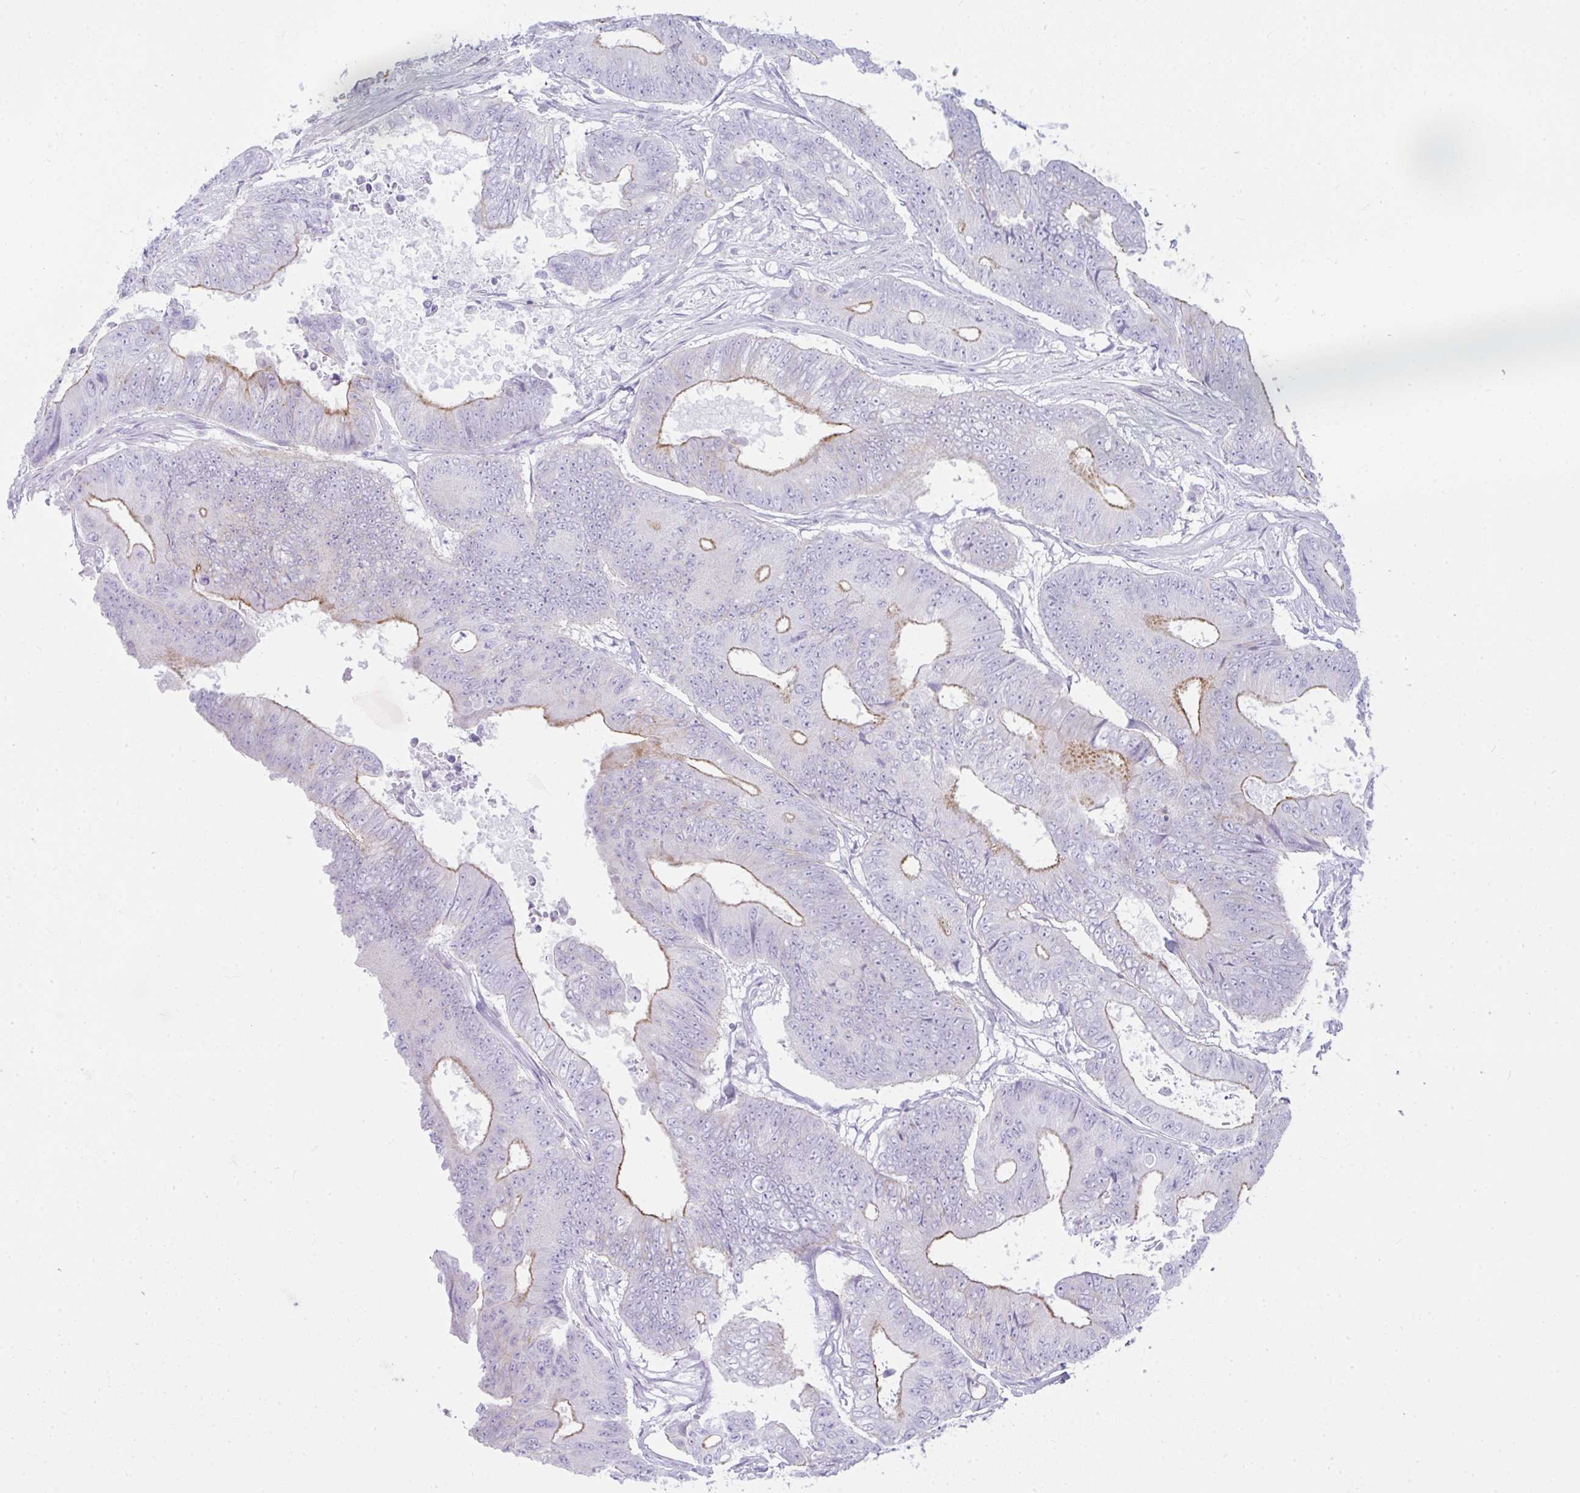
{"staining": {"intensity": "moderate", "quantity": "<25%", "location": "cytoplasmic/membranous"}, "tissue": "colorectal cancer", "cell_type": "Tumor cells", "image_type": "cancer", "snomed": [{"axis": "morphology", "description": "Adenocarcinoma, NOS"}, {"axis": "topography", "description": "Colon"}], "caption": "Protein expression analysis of adenocarcinoma (colorectal) demonstrates moderate cytoplasmic/membranous expression in approximately <25% of tumor cells. (IHC, brightfield microscopy, high magnification).", "gene": "RASL10A", "patient": {"sex": "female", "age": 48}}